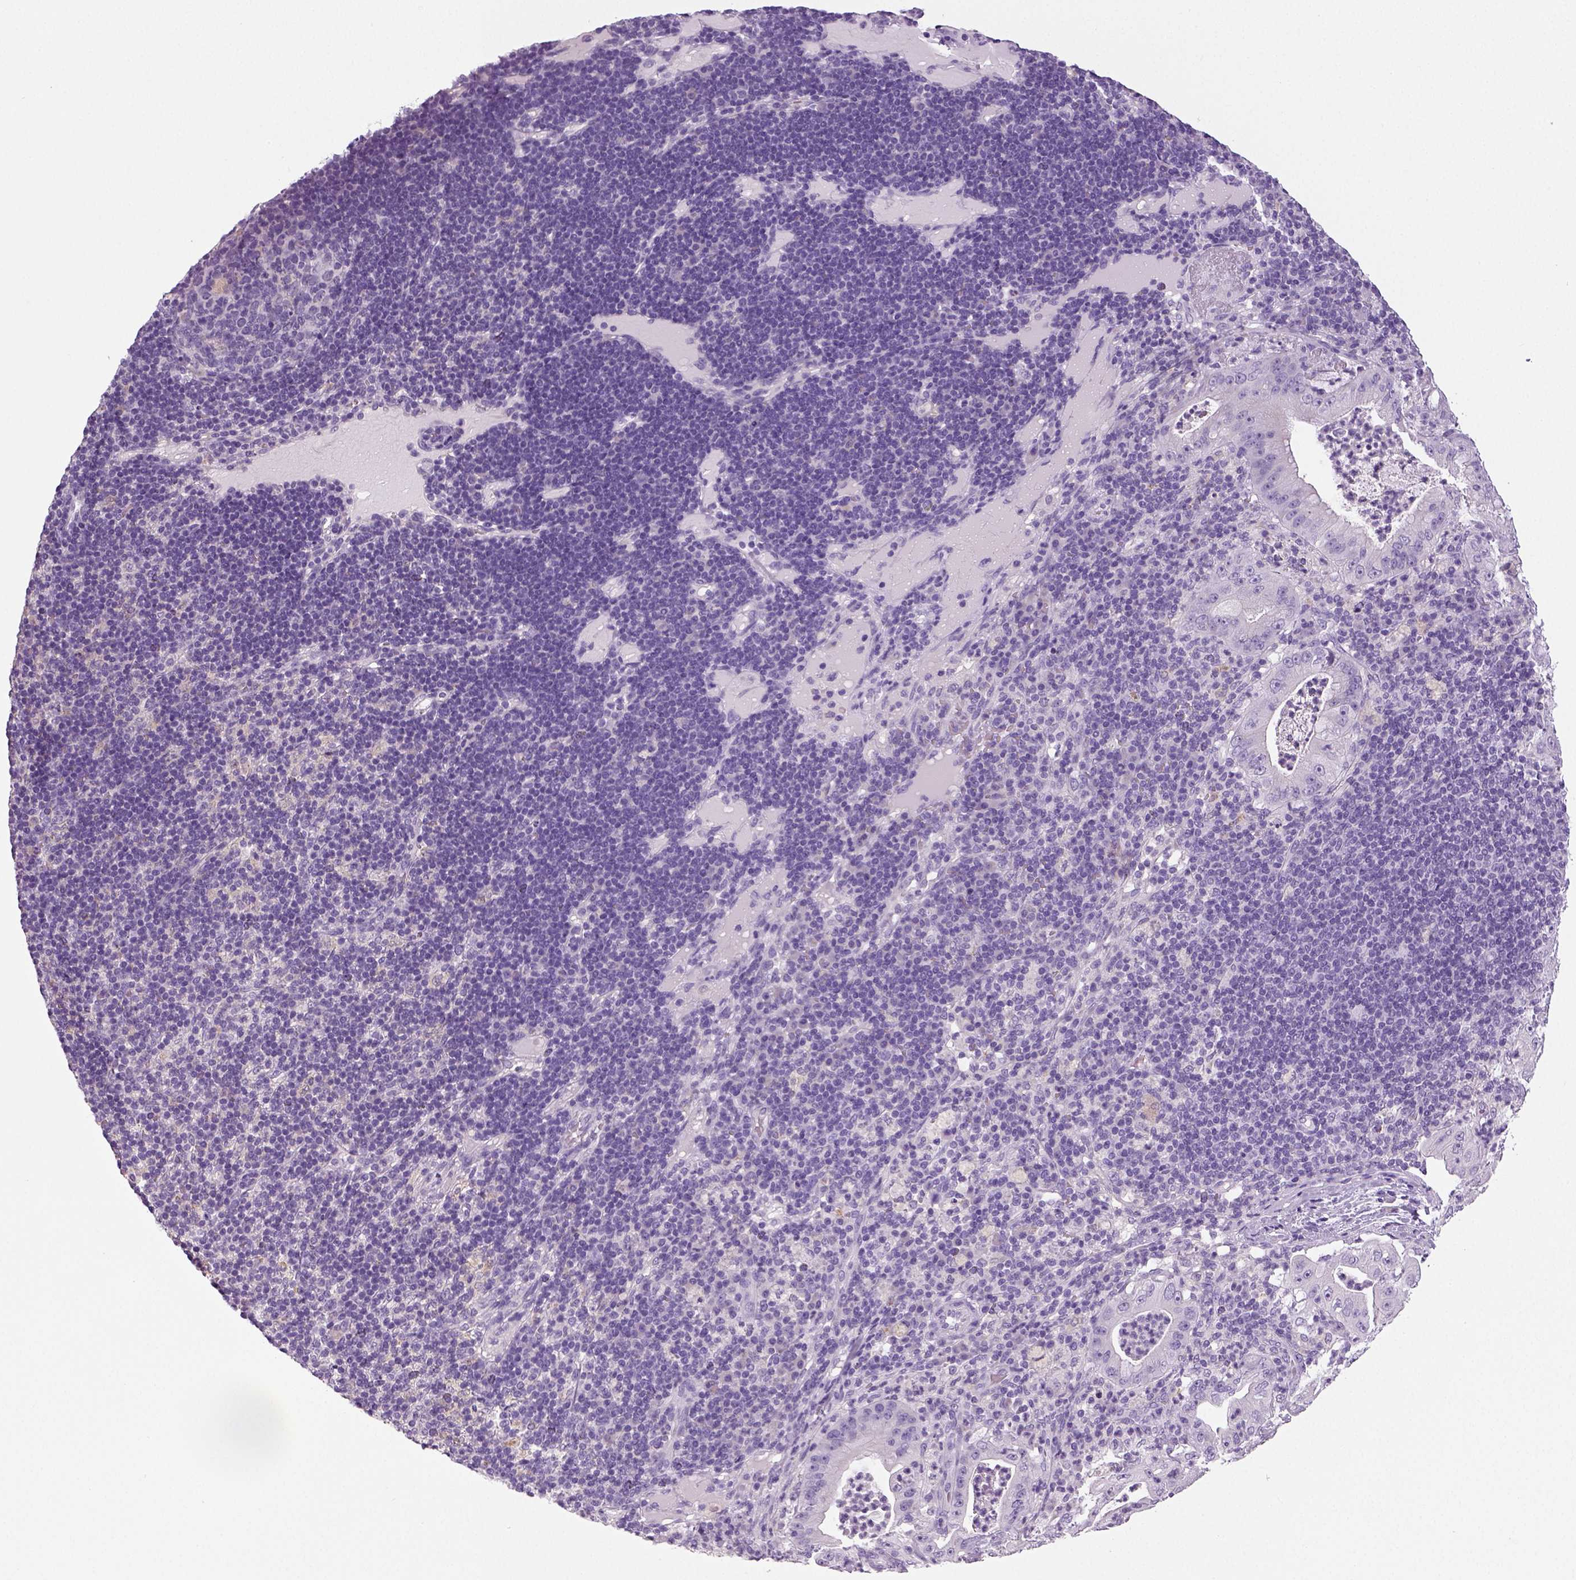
{"staining": {"intensity": "negative", "quantity": "none", "location": "none"}, "tissue": "pancreatic cancer", "cell_type": "Tumor cells", "image_type": "cancer", "snomed": [{"axis": "morphology", "description": "Adenocarcinoma, NOS"}, {"axis": "topography", "description": "Pancreas"}], "caption": "High power microscopy histopathology image of an immunohistochemistry (IHC) image of pancreatic cancer (adenocarcinoma), revealing no significant positivity in tumor cells. The staining is performed using DAB brown chromogen with nuclei counter-stained in using hematoxylin.", "gene": "NECAB2", "patient": {"sex": "male", "age": 71}}